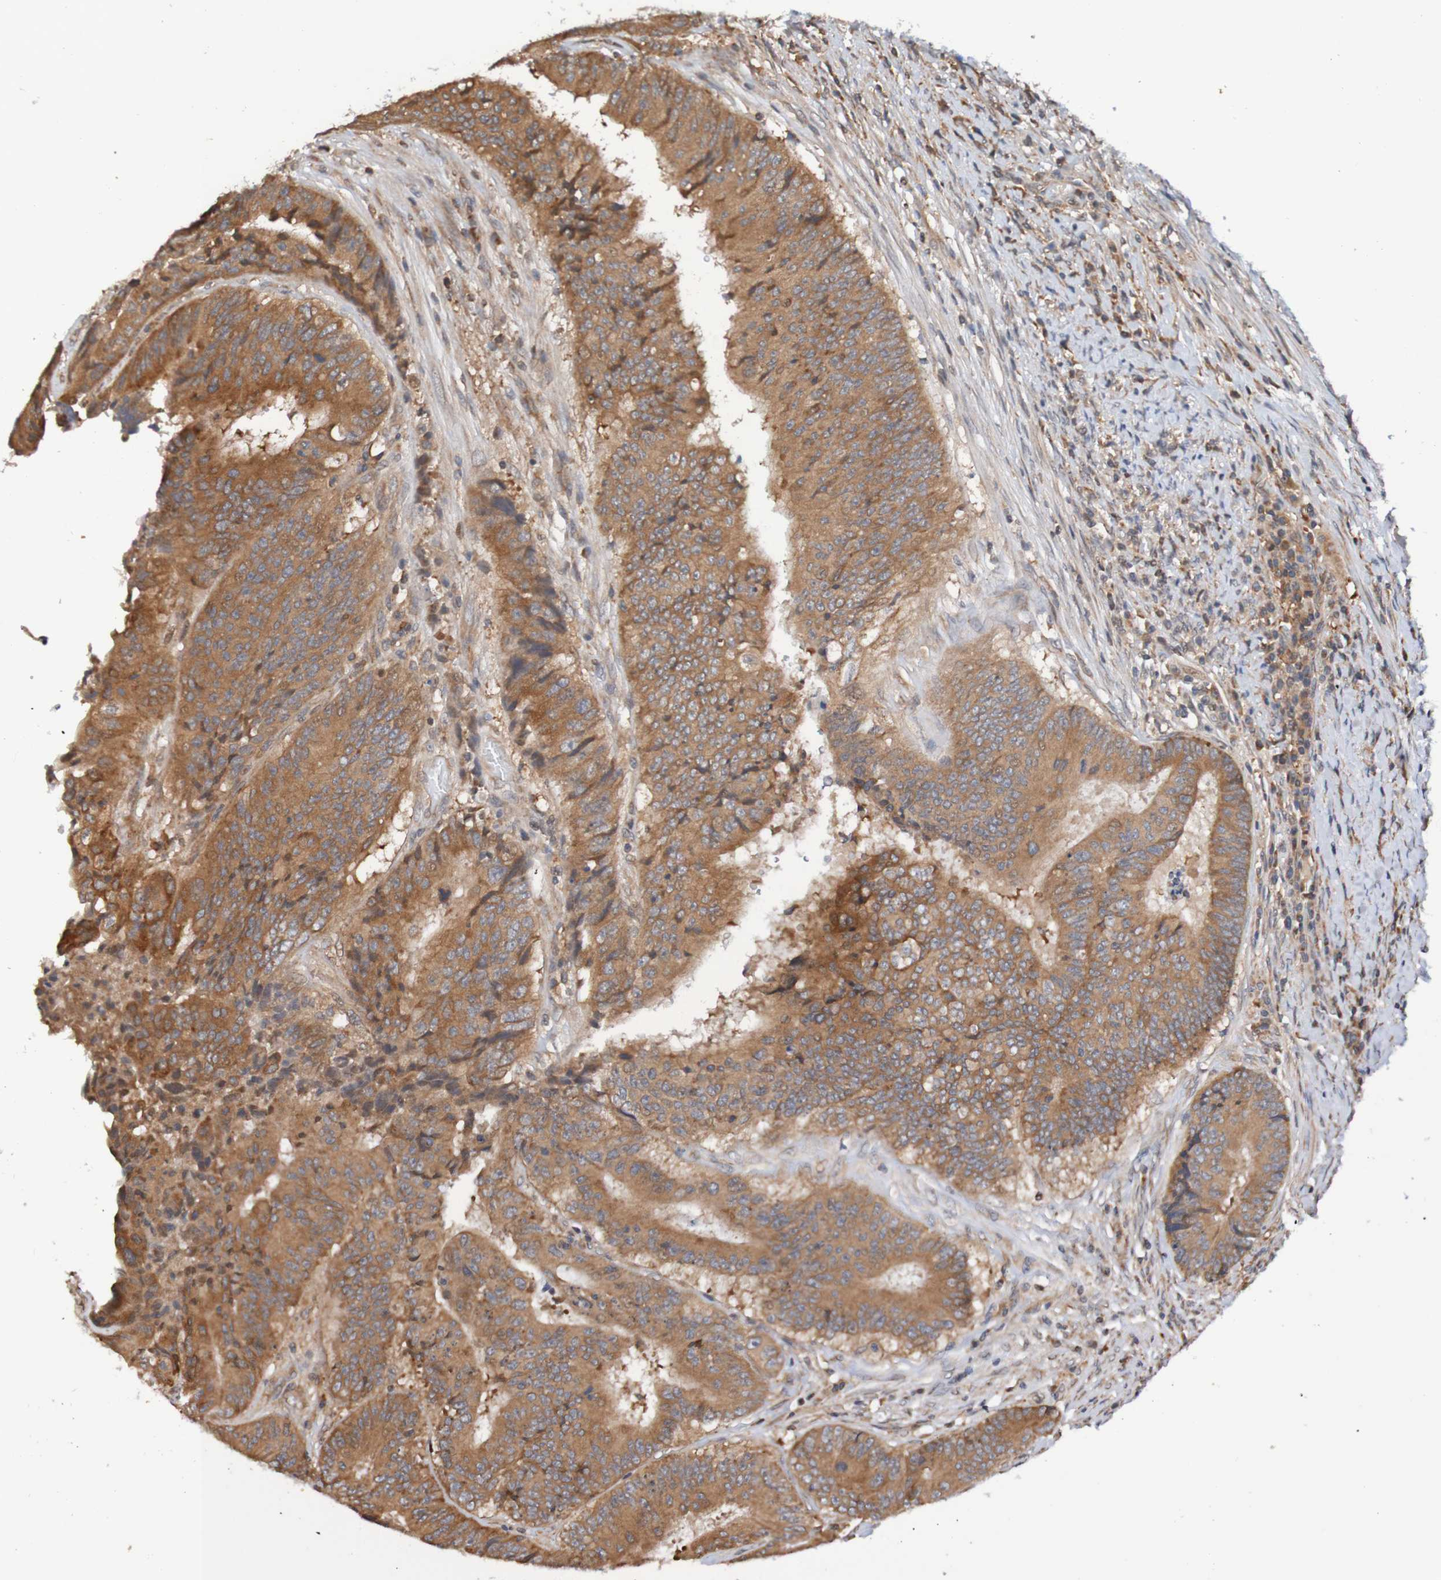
{"staining": {"intensity": "moderate", "quantity": ">75%", "location": "cytoplasmic/membranous"}, "tissue": "colorectal cancer", "cell_type": "Tumor cells", "image_type": "cancer", "snomed": [{"axis": "morphology", "description": "Adenocarcinoma, NOS"}, {"axis": "topography", "description": "Rectum"}], "caption": "There is medium levels of moderate cytoplasmic/membranous staining in tumor cells of colorectal cancer (adenocarcinoma), as demonstrated by immunohistochemical staining (brown color).", "gene": "AXIN1", "patient": {"sex": "male", "age": 72}}